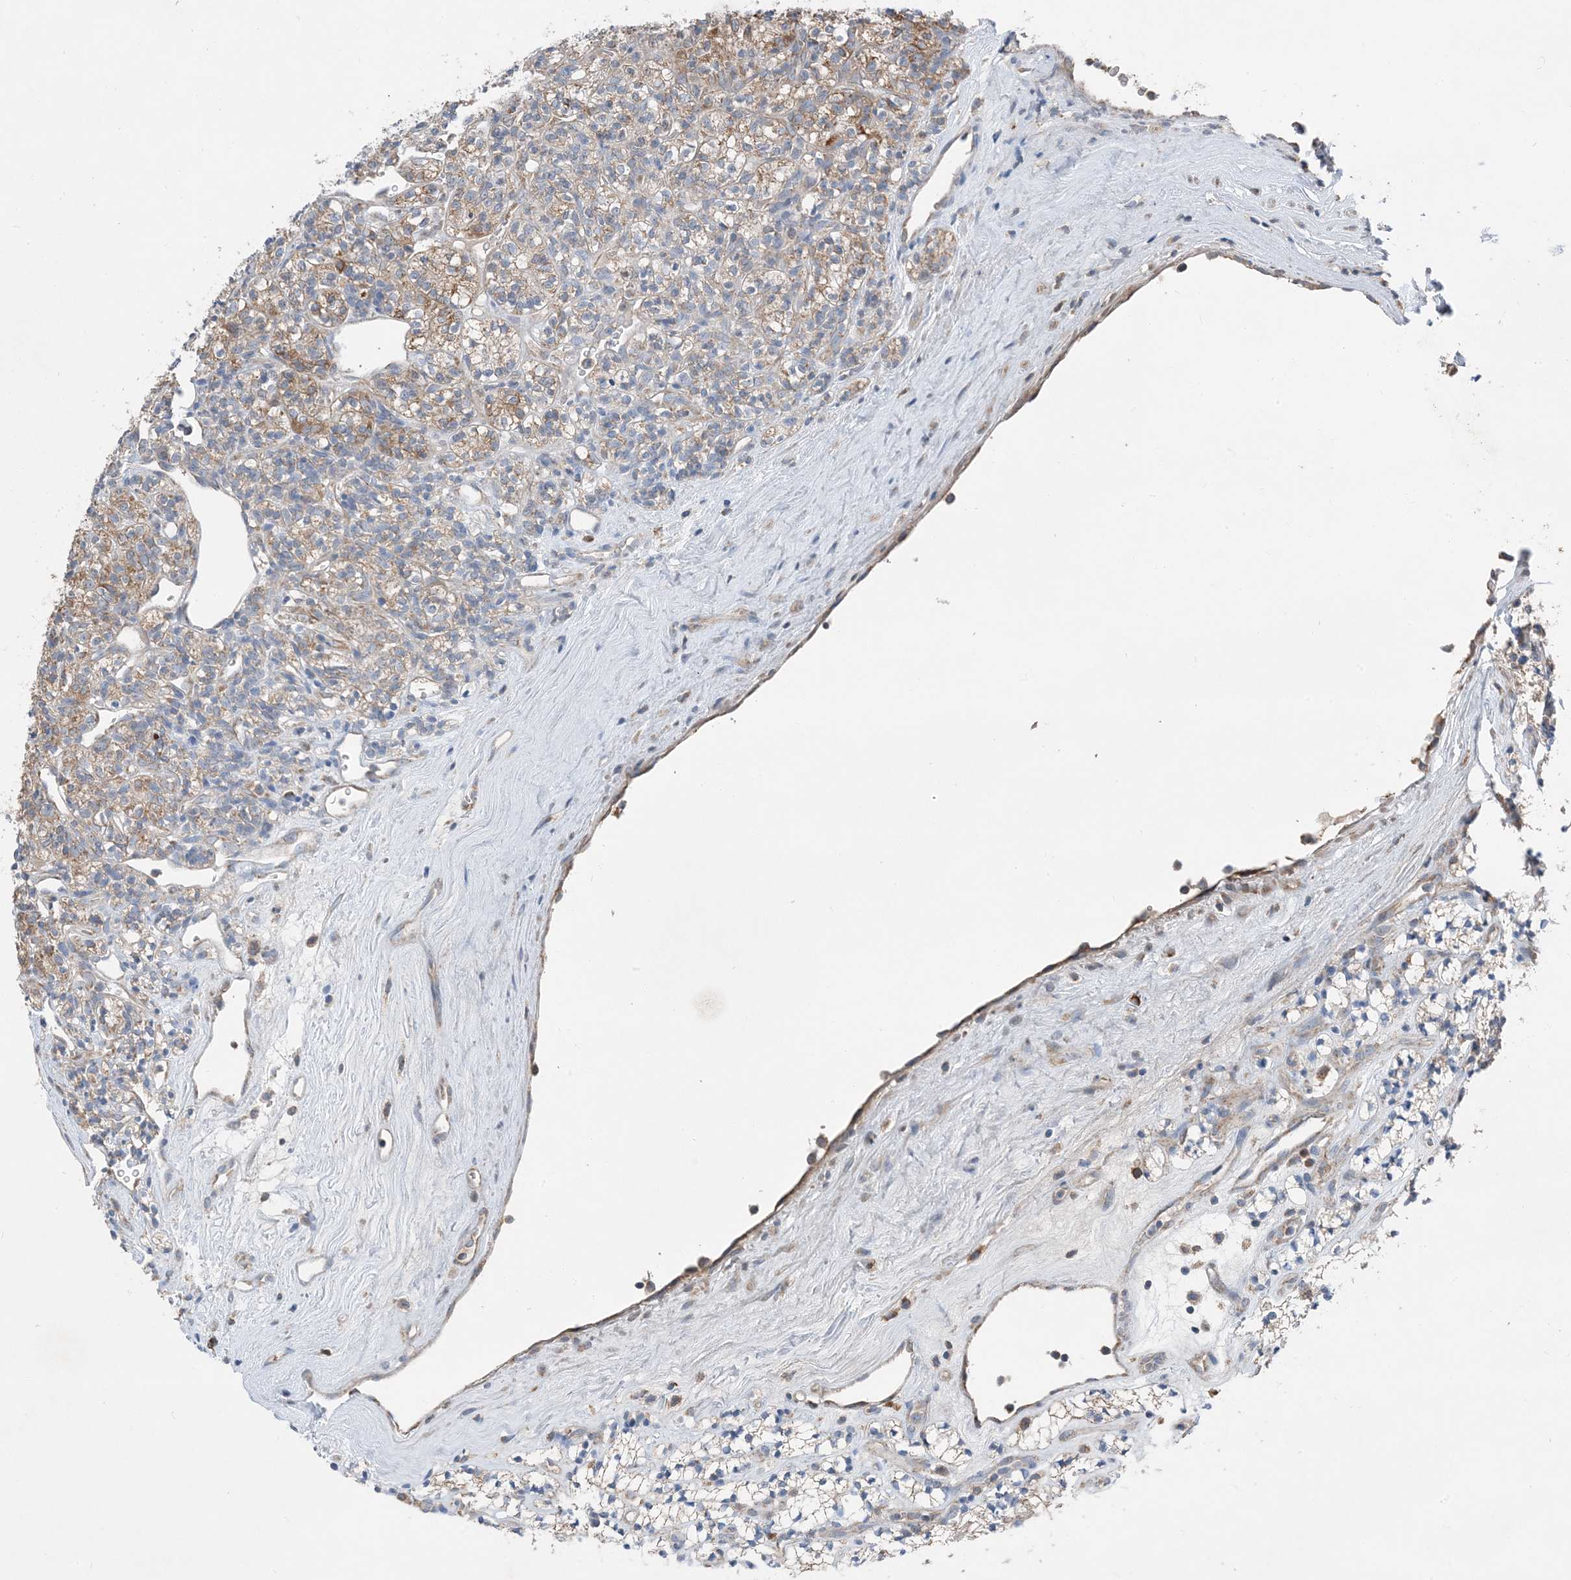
{"staining": {"intensity": "moderate", "quantity": "<25%", "location": "cytoplasmic/membranous"}, "tissue": "renal cancer", "cell_type": "Tumor cells", "image_type": "cancer", "snomed": [{"axis": "morphology", "description": "Adenocarcinoma, NOS"}, {"axis": "topography", "description": "Kidney"}], "caption": "Tumor cells show low levels of moderate cytoplasmic/membranous expression in approximately <25% of cells in human renal cancer (adenocarcinoma).", "gene": "DHX30", "patient": {"sex": "male", "age": 77}}